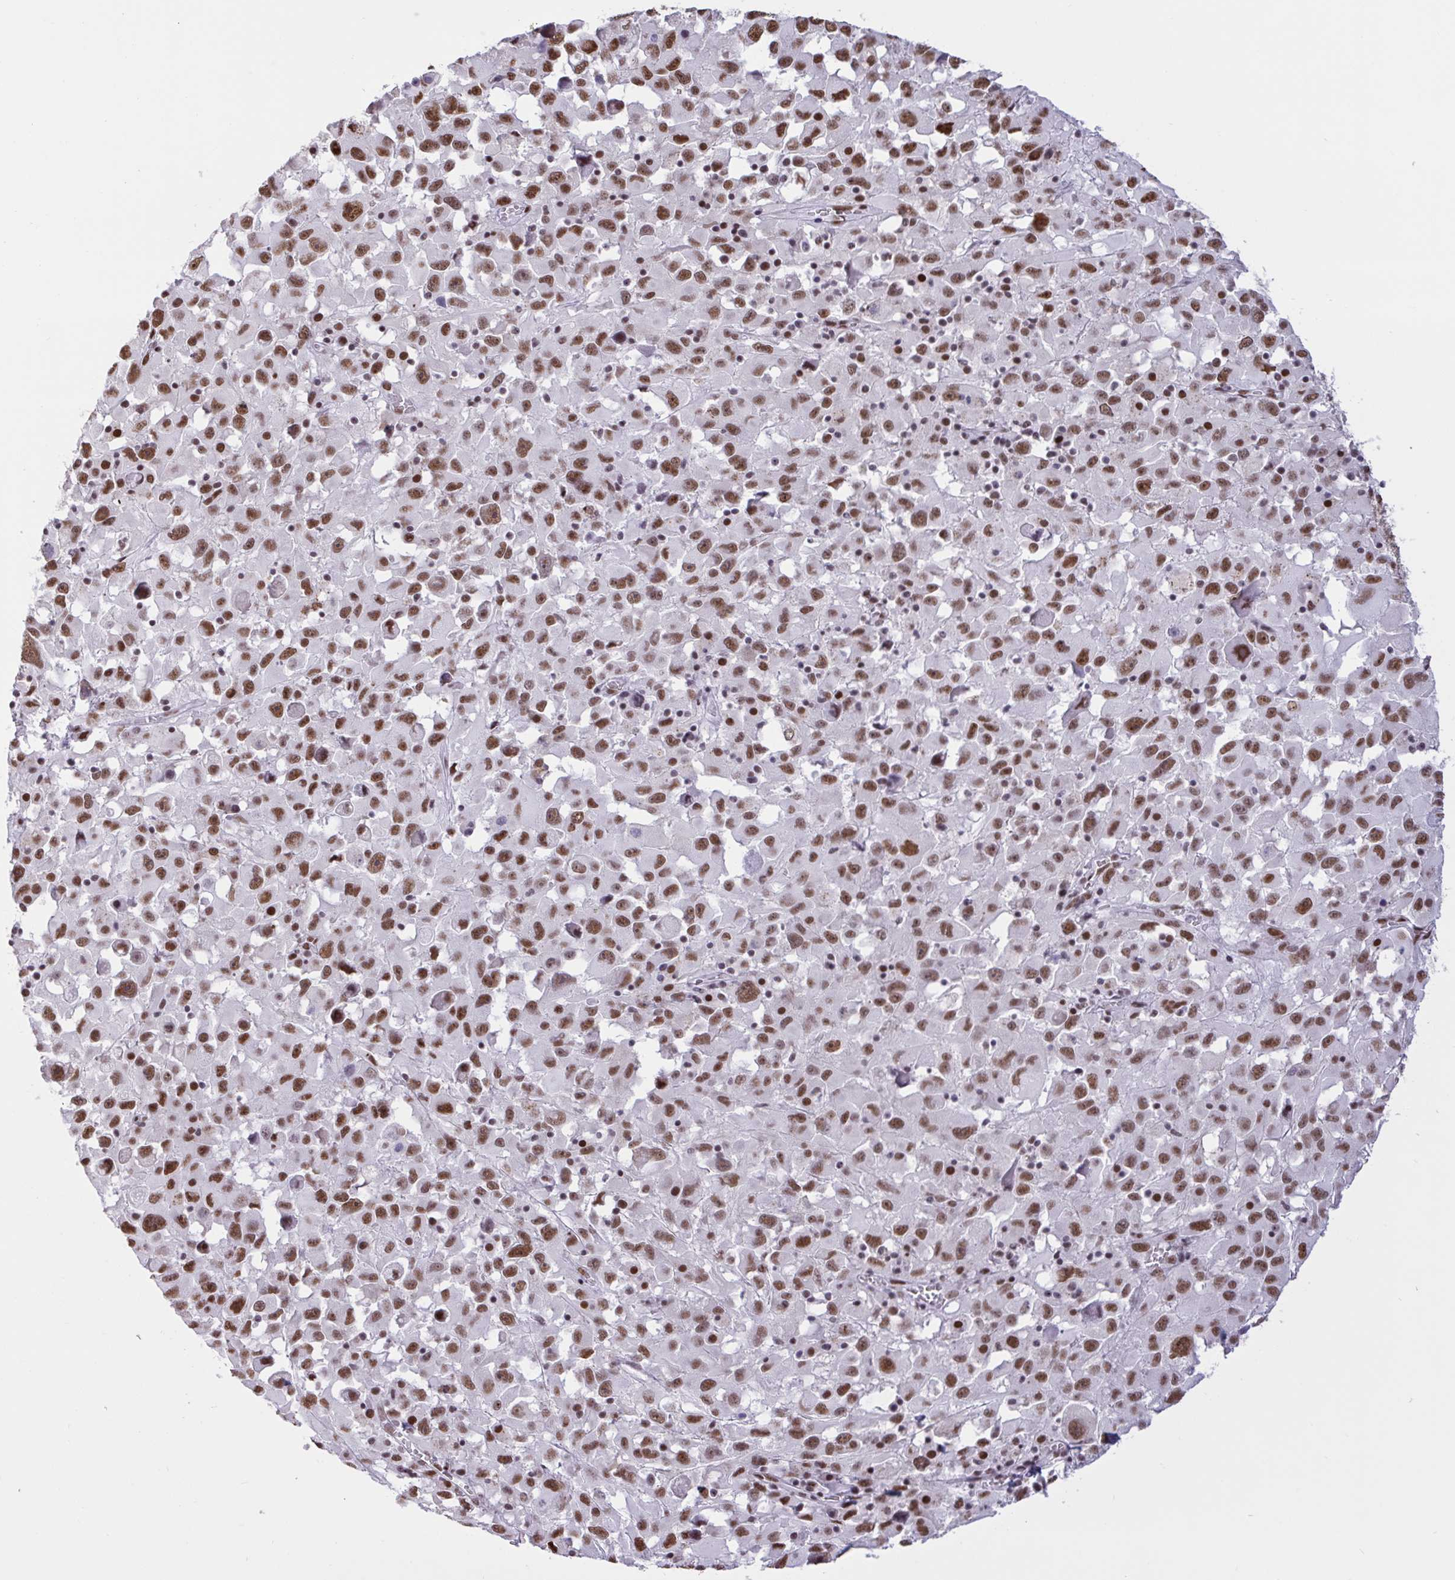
{"staining": {"intensity": "moderate", "quantity": ">75%", "location": "nuclear"}, "tissue": "melanoma", "cell_type": "Tumor cells", "image_type": "cancer", "snomed": [{"axis": "morphology", "description": "Malignant melanoma, Metastatic site"}, {"axis": "topography", "description": "Soft tissue"}], "caption": "DAB (3,3'-diaminobenzidine) immunohistochemical staining of melanoma exhibits moderate nuclear protein staining in about >75% of tumor cells. Using DAB (brown) and hematoxylin (blue) stains, captured at high magnification using brightfield microscopy.", "gene": "CBFA2T2", "patient": {"sex": "male", "age": 50}}